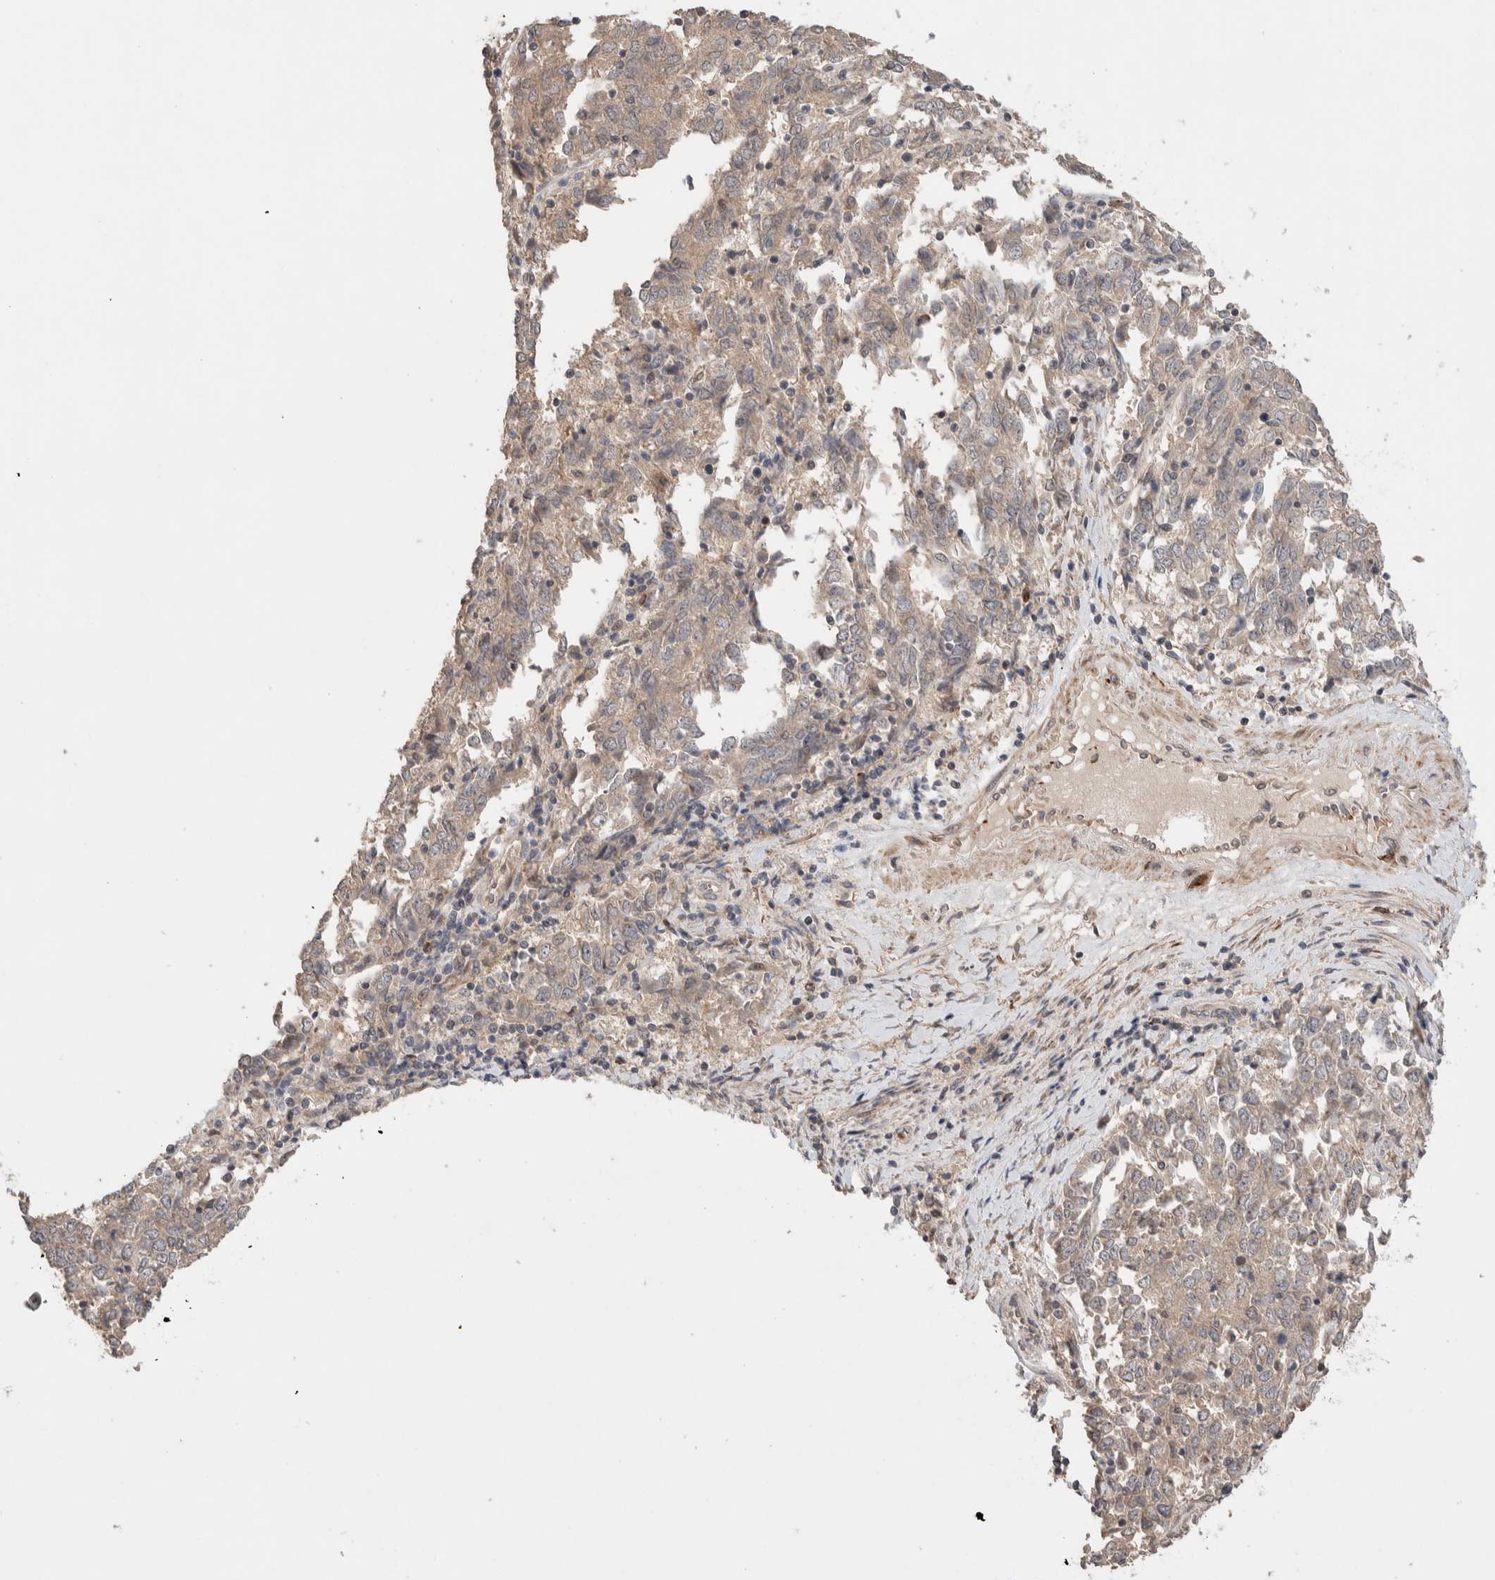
{"staining": {"intensity": "weak", "quantity": ">75%", "location": "cytoplasmic/membranous"}, "tissue": "endometrial cancer", "cell_type": "Tumor cells", "image_type": "cancer", "snomed": [{"axis": "morphology", "description": "Adenocarcinoma, NOS"}, {"axis": "topography", "description": "Endometrium"}], "caption": "Endometrial adenocarcinoma stained with DAB IHC displays low levels of weak cytoplasmic/membranous staining in about >75% of tumor cells.", "gene": "CASK", "patient": {"sex": "female", "age": 80}}